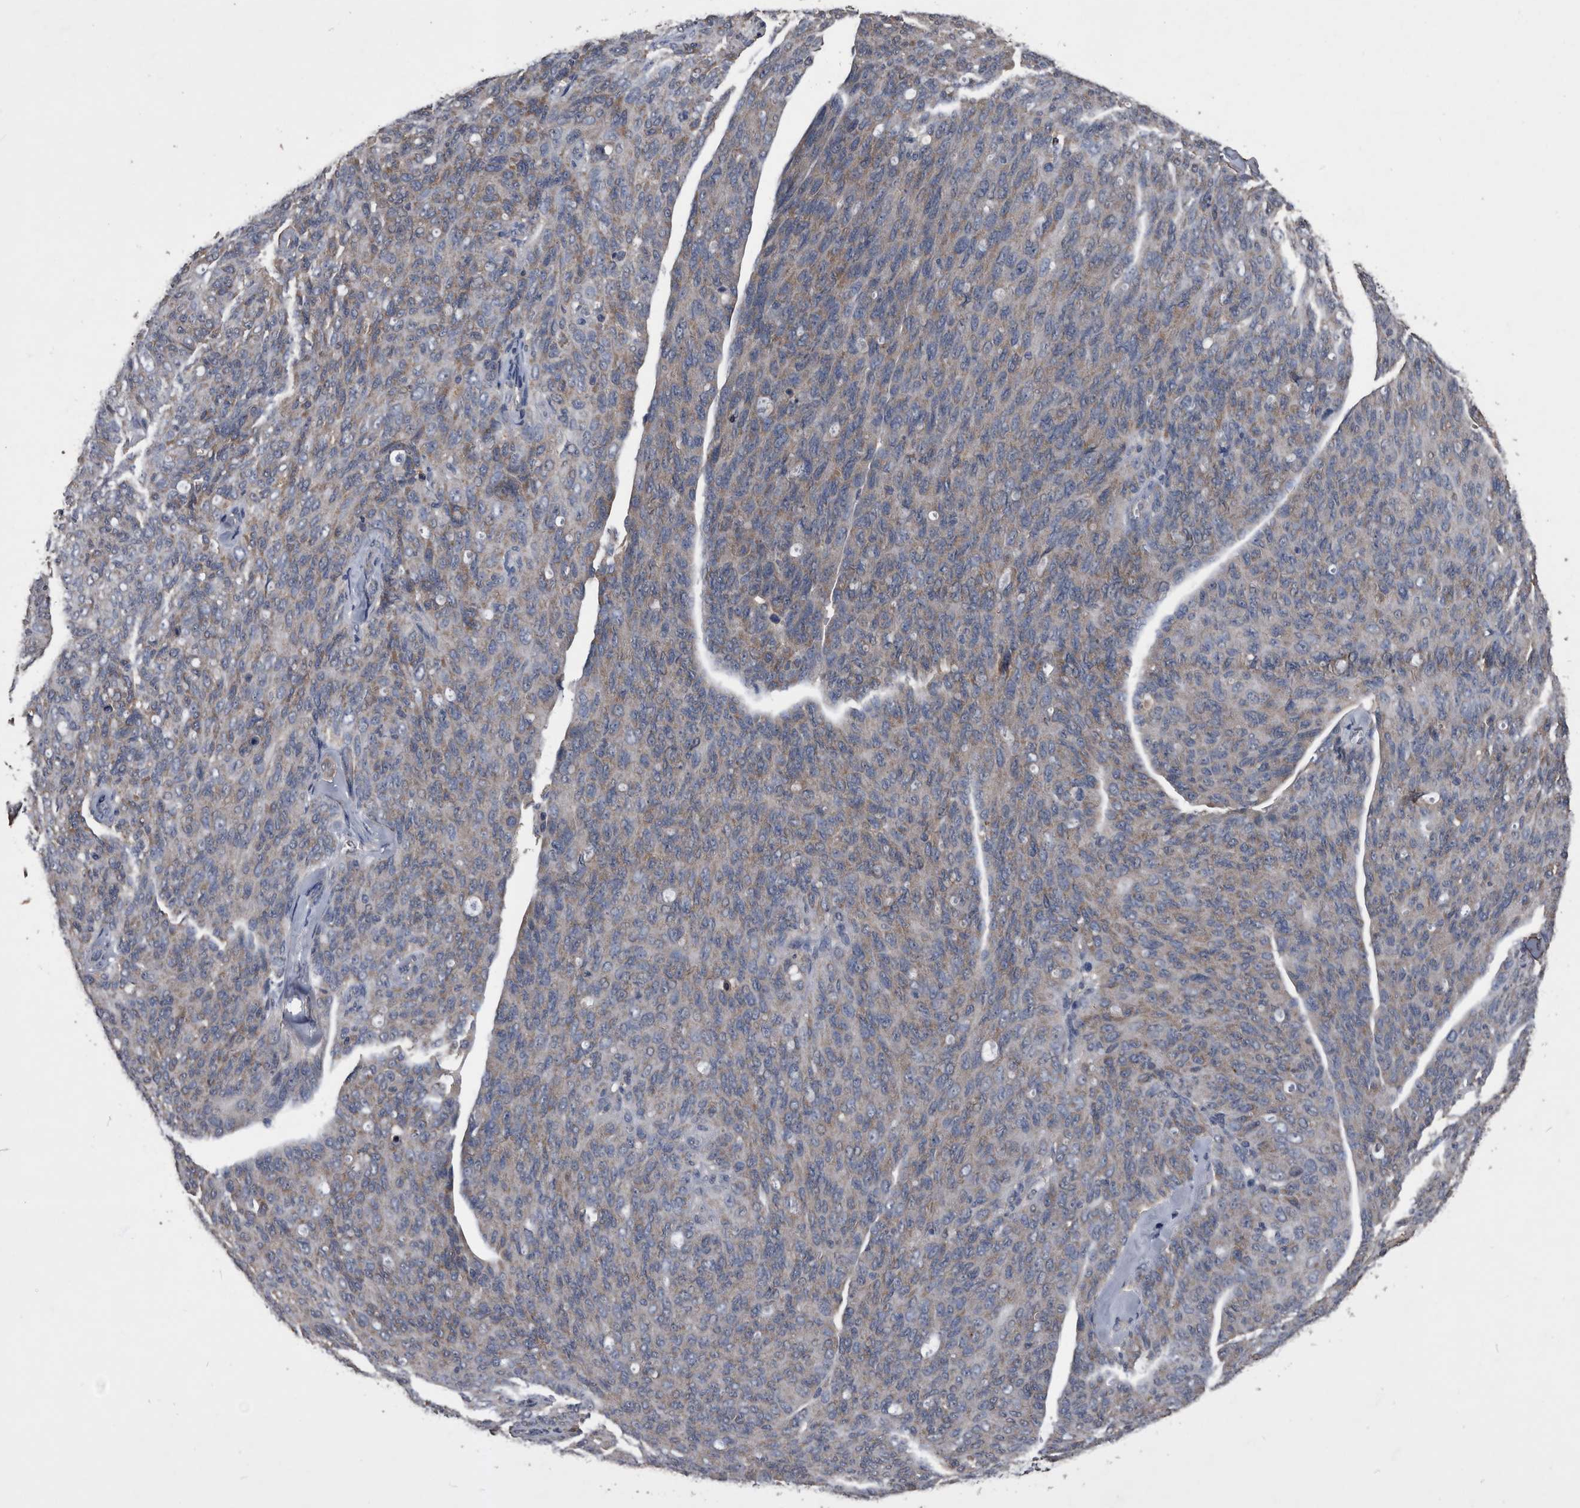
{"staining": {"intensity": "weak", "quantity": "25%-75%", "location": "cytoplasmic/membranous"}, "tissue": "ovarian cancer", "cell_type": "Tumor cells", "image_type": "cancer", "snomed": [{"axis": "morphology", "description": "Carcinoma, endometroid"}, {"axis": "topography", "description": "Ovary"}], "caption": "An IHC micrograph of tumor tissue is shown. Protein staining in brown highlights weak cytoplasmic/membranous positivity in ovarian endometroid carcinoma within tumor cells.", "gene": "NRBP1", "patient": {"sex": "female", "age": 60}}